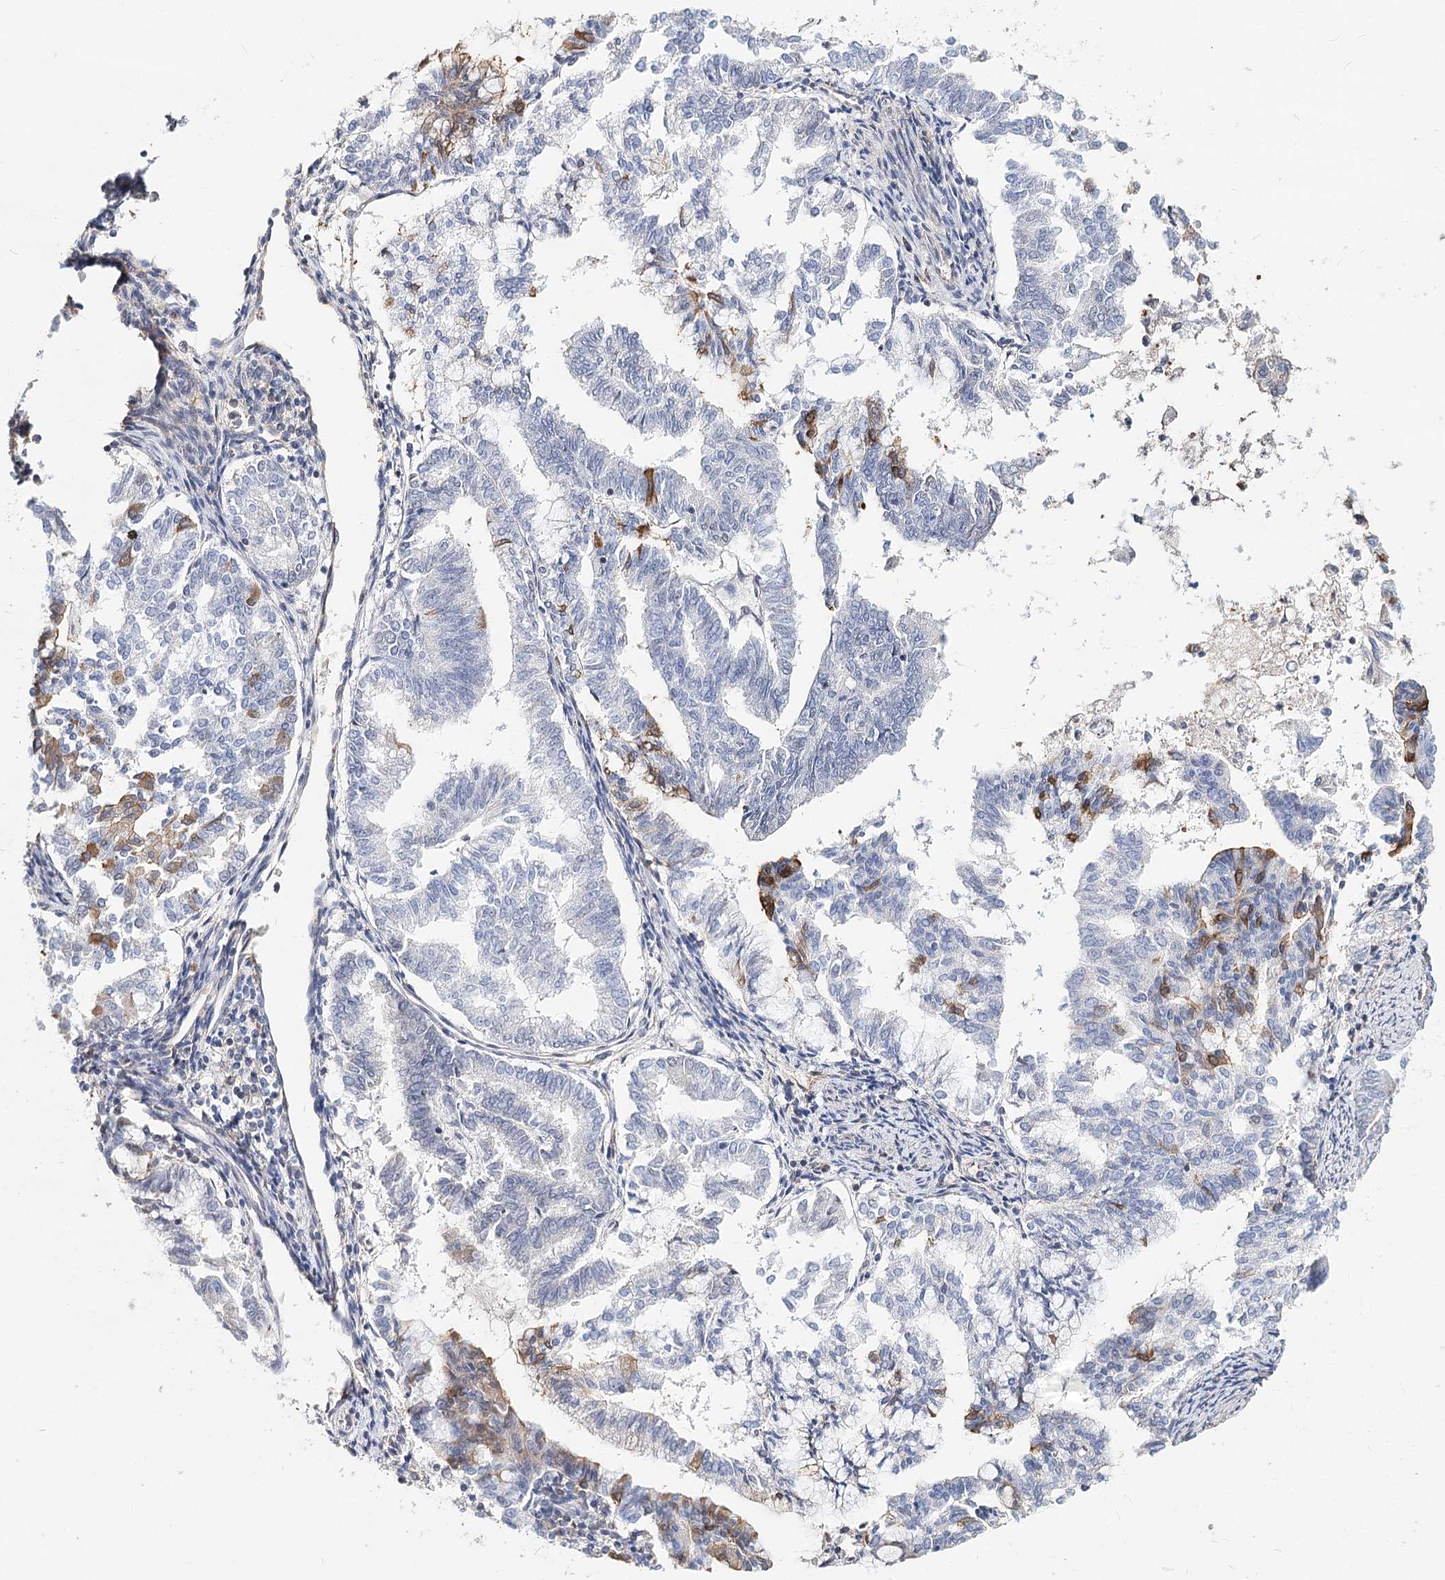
{"staining": {"intensity": "moderate", "quantity": "25%-75%", "location": "cytoplasmic/membranous"}, "tissue": "endometrial cancer", "cell_type": "Tumor cells", "image_type": "cancer", "snomed": [{"axis": "morphology", "description": "Adenocarcinoma, NOS"}, {"axis": "topography", "description": "Endometrium"}], "caption": "High-magnification brightfield microscopy of endometrial adenocarcinoma stained with DAB (3,3'-diaminobenzidine) (brown) and counterstained with hematoxylin (blue). tumor cells exhibit moderate cytoplasmic/membranous expression is identified in approximately25%-75% of cells.", "gene": "TMEM218", "patient": {"sex": "female", "age": 79}}